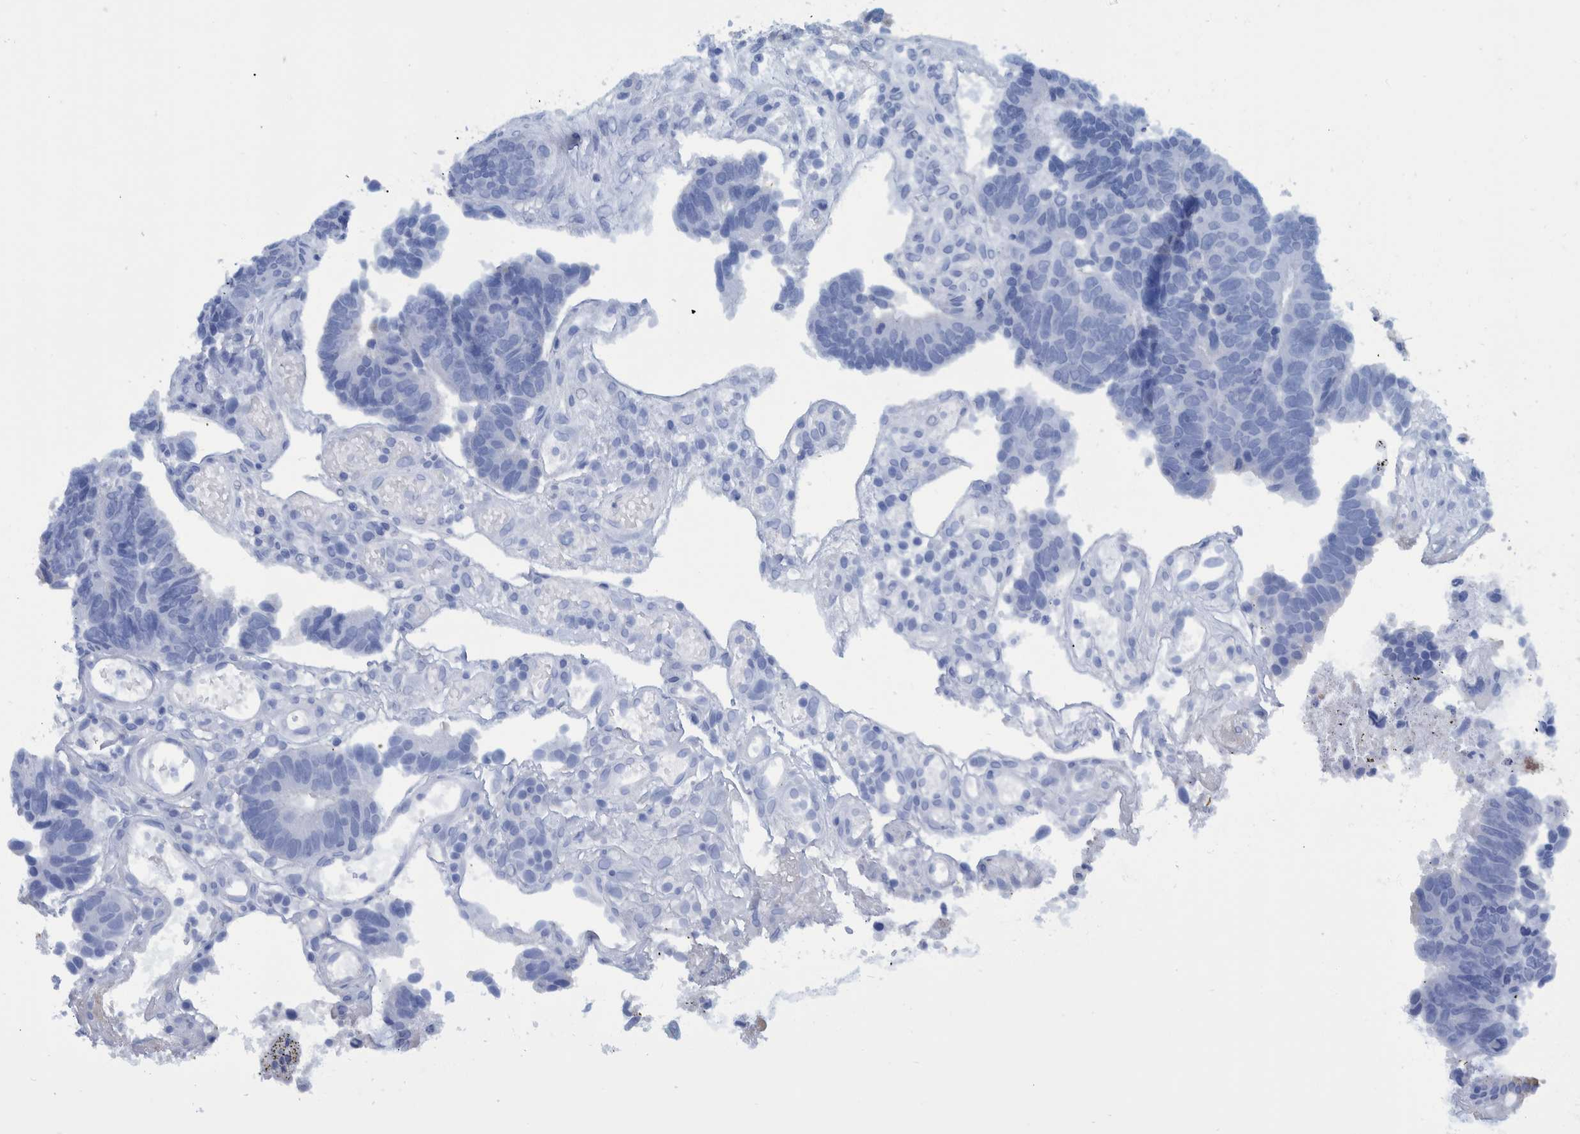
{"staining": {"intensity": "negative", "quantity": "none", "location": "none"}, "tissue": "colorectal cancer", "cell_type": "Tumor cells", "image_type": "cancer", "snomed": [{"axis": "morphology", "description": "Adenocarcinoma, NOS"}, {"axis": "topography", "description": "Rectum"}], "caption": "This is an immunohistochemistry histopathology image of human colorectal cancer (adenocarcinoma). There is no expression in tumor cells.", "gene": "BZW2", "patient": {"sex": "male", "age": 84}}